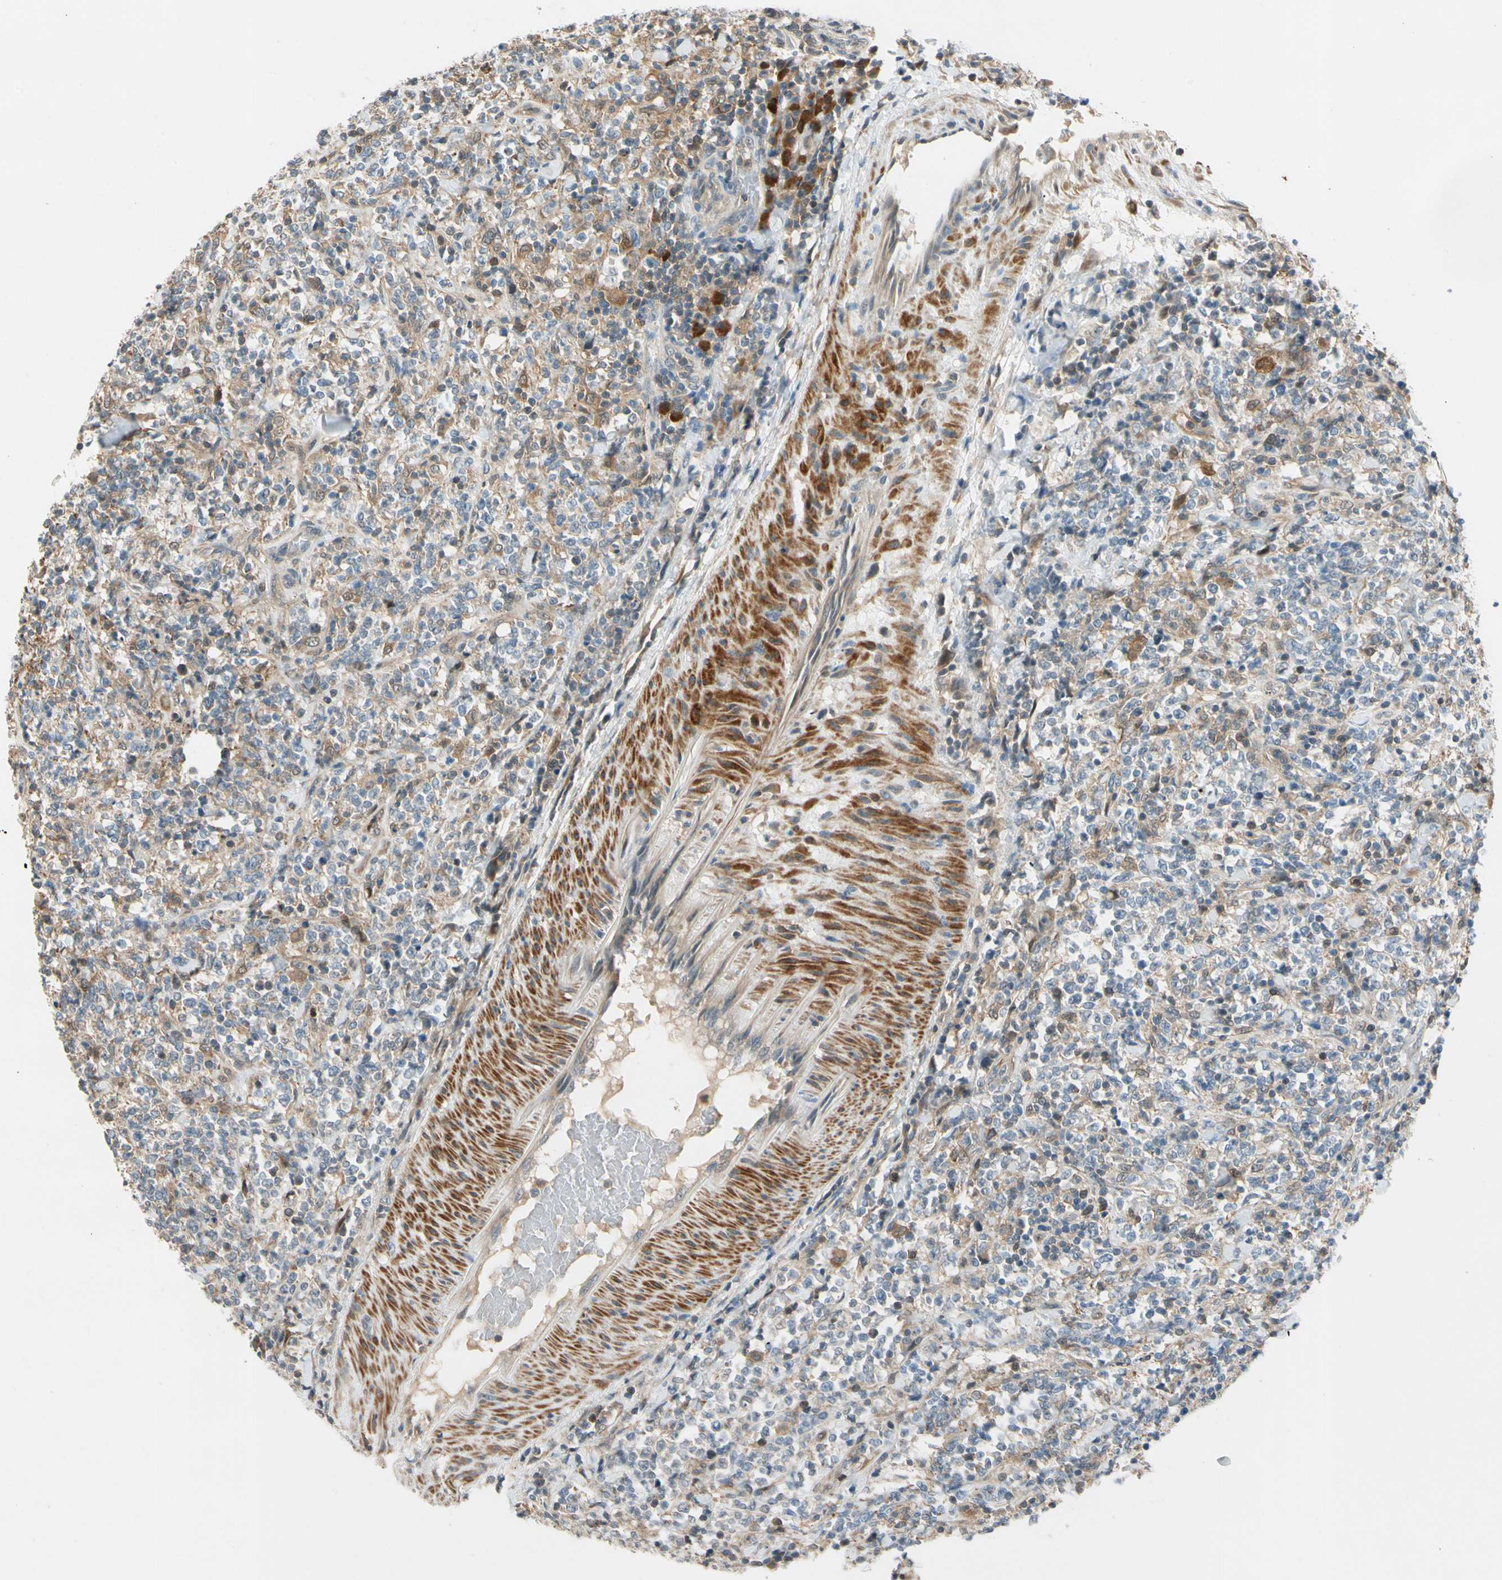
{"staining": {"intensity": "moderate", "quantity": "25%-75%", "location": "cytoplasmic/membranous"}, "tissue": "lymphoma", "cell_type": "Tumor cells", "image_type": "cancer", "snomed": [{"axis": "morphology", "description": "Malignant lymphoma, non-Hodgkin's type, High grade"}, {"axis": "topography", "description": "Soft tissue"}], "caption": "High-grade malignant lymphoma, non-Hodgkin's type stained for a protein (brown) reveals moderate cytoplasmic/membranous positive expression in about 25%-75% of tumor cells.", "gene": "WIPI1", "patient": {"sex": "male", "age": 18}}